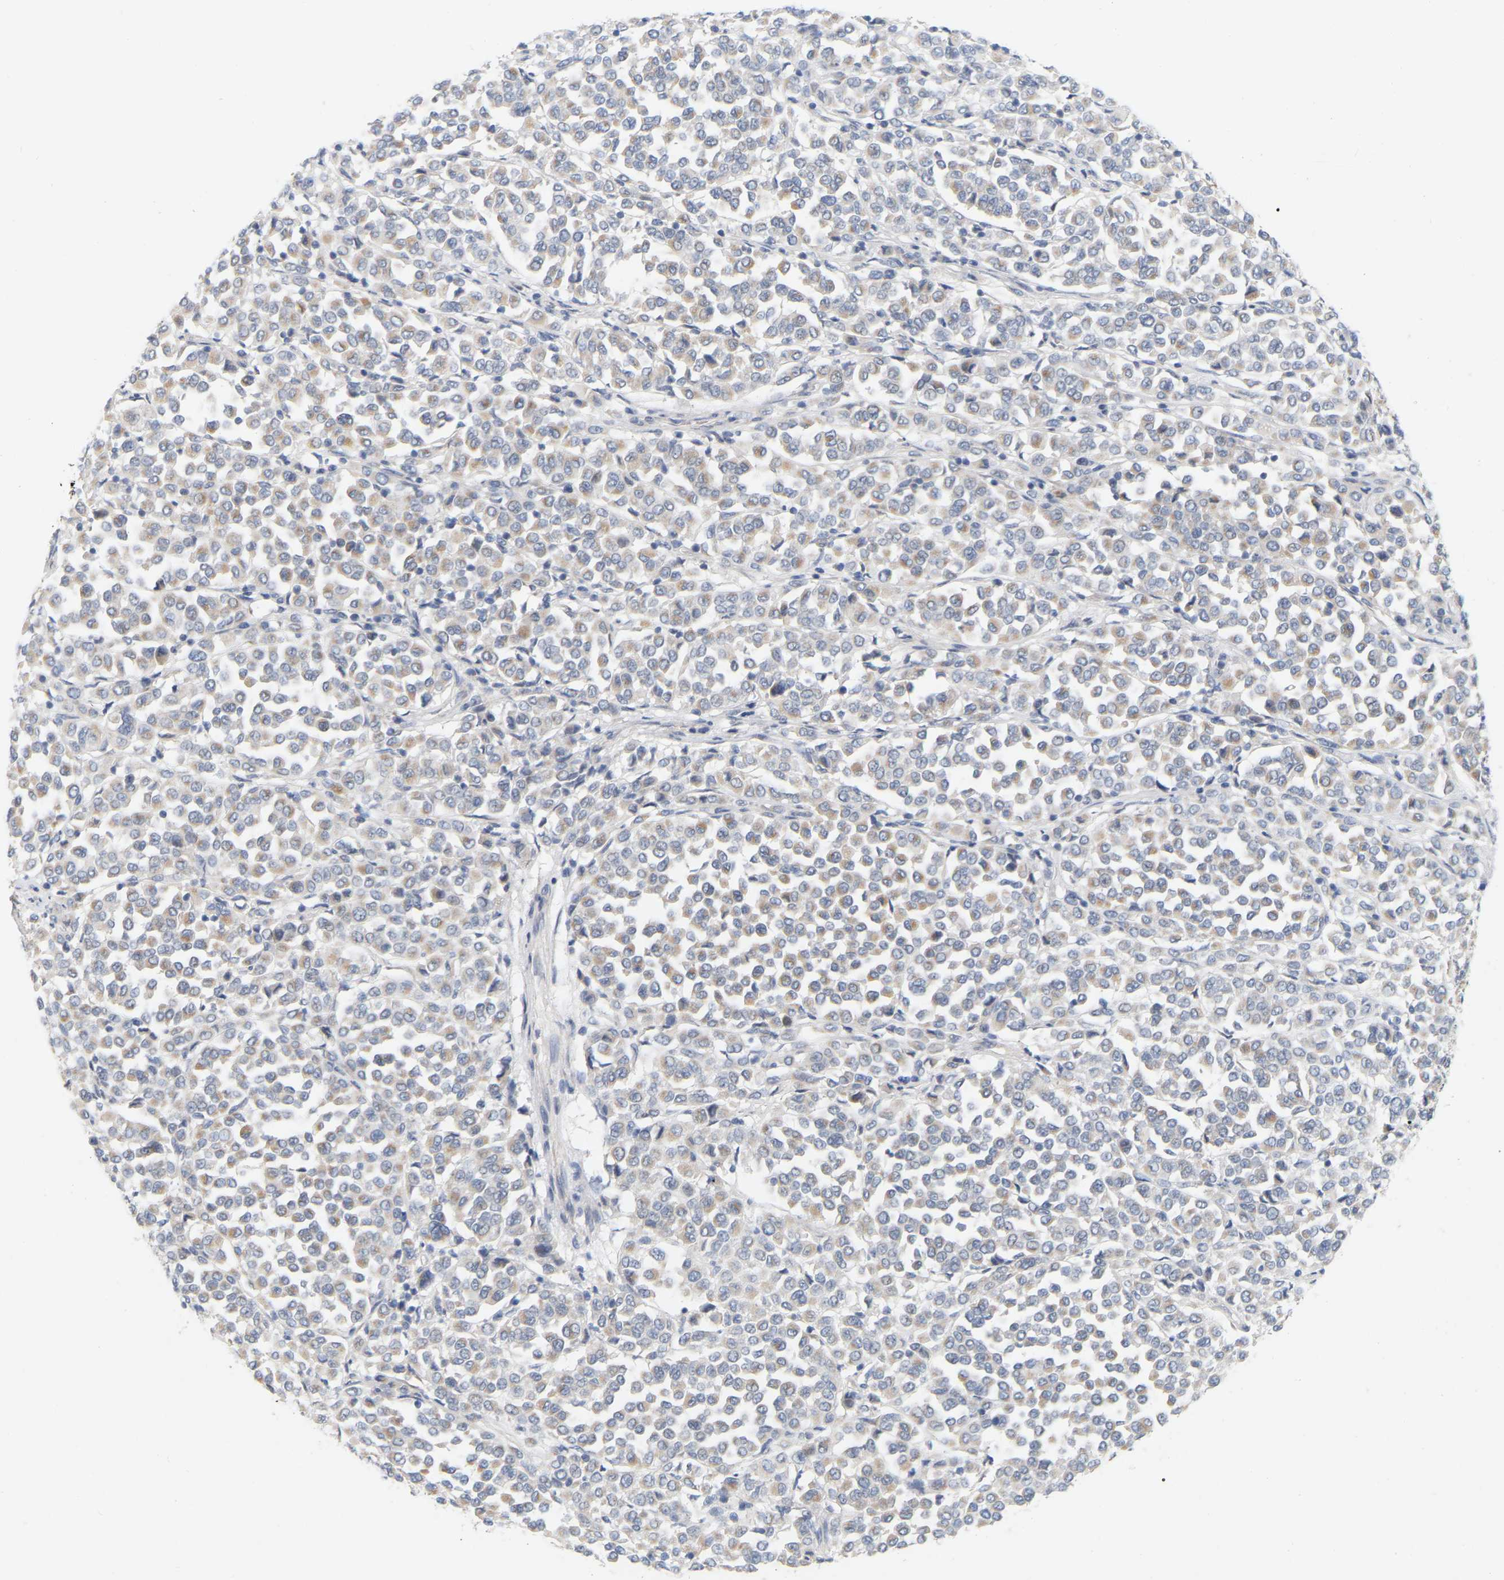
{"staining": {"intensity": "weak", "quantity": ">75%", "location": "cytoplasmic/membranous"}, "tissue": "melanoma", "cell_type": "Tumor cells", "image_type": "cancer", "snomed": [{"axis": "morphology", "description": "Malignant melanoma, Metastatic site"}, {"axis": "topography", "description": "Pancreas"}], "caption": "Brown immunohistochemical staining in human malignant melanoma (metastatic site) exhibits weak cytoplasmic/membranous positivity in approximately >75% of tumor cells.", "gene": "MINDY4", "patient": {"sex": "female", "age": 30}}